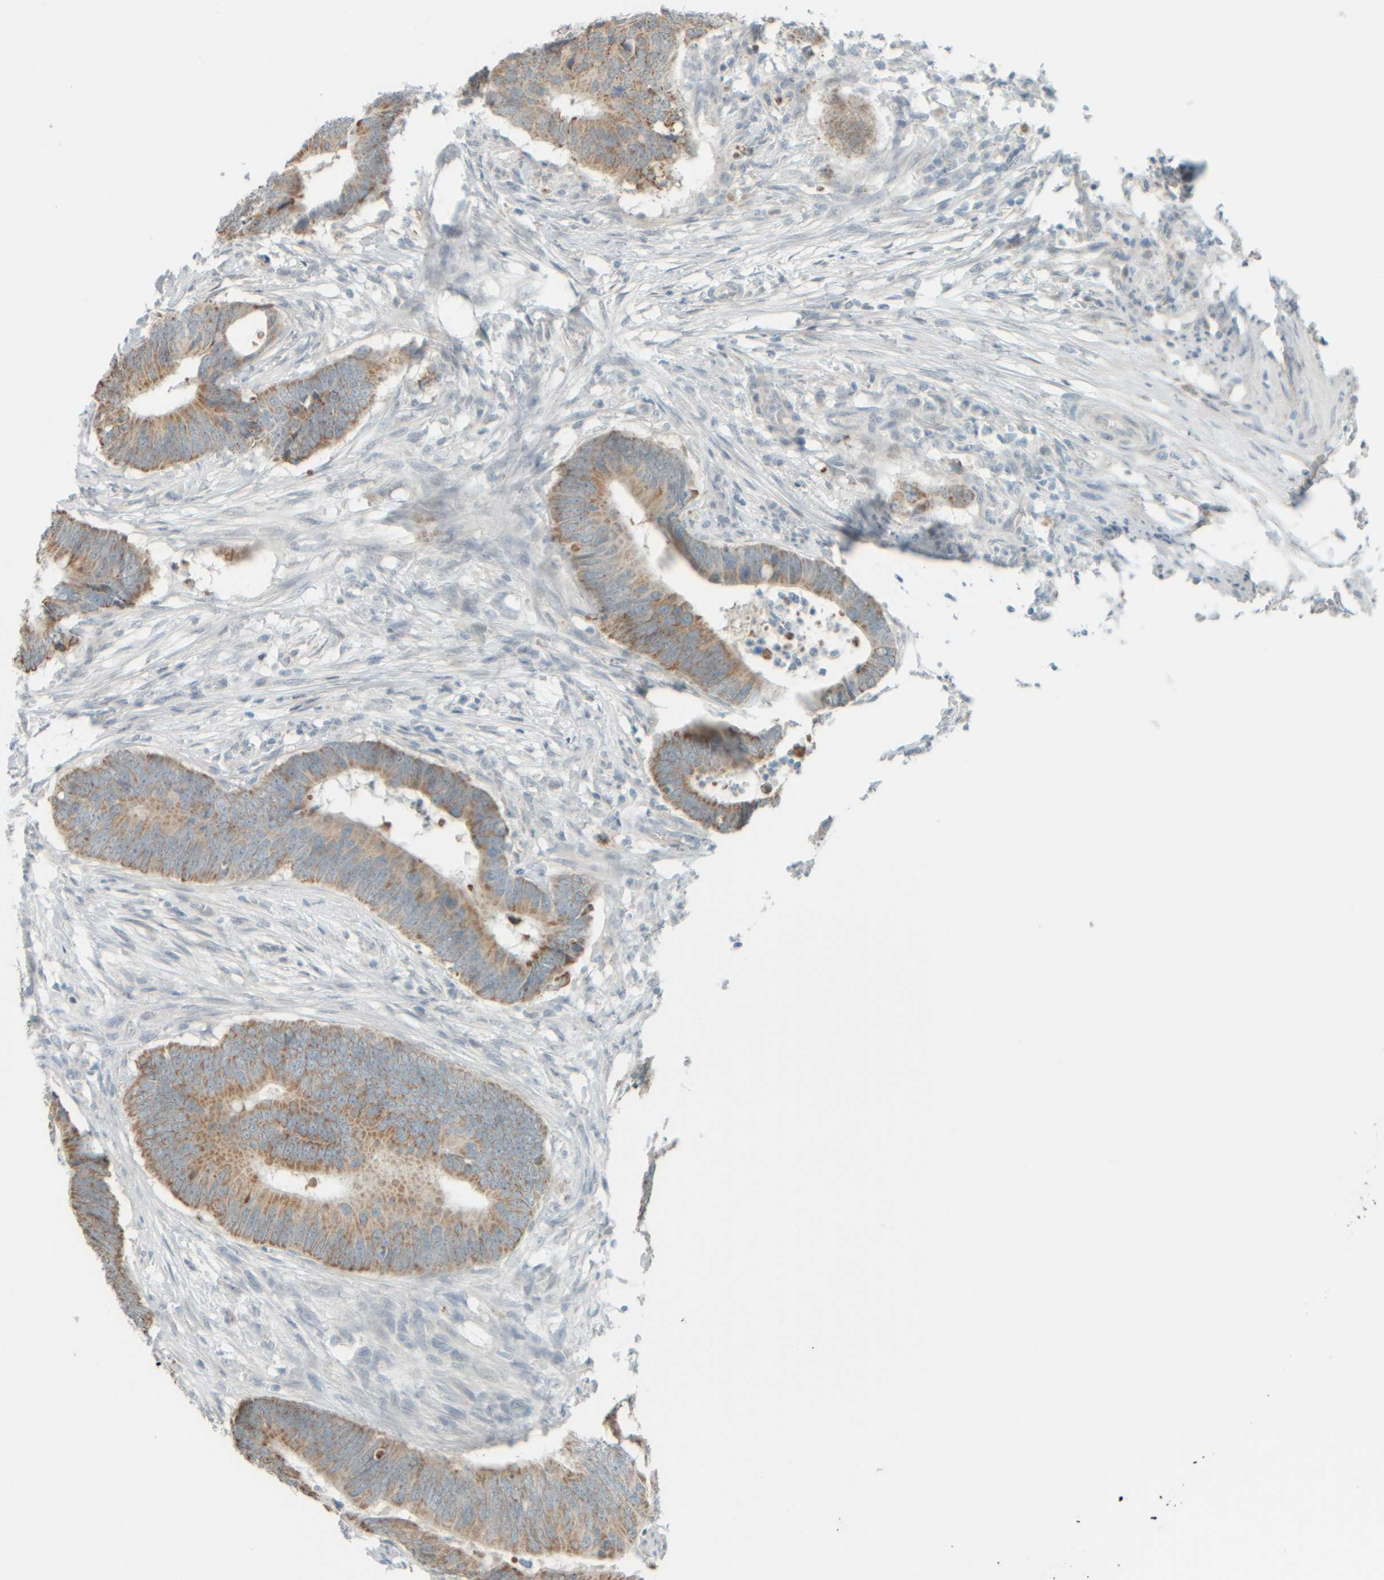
{"staining": {"intensity": "moderate", "quantity": ">75%", "location": "cytoplasmic/membranous"}, "tissue": "colorectal cancer", "cell_type": "Tumor cells", "image_type": "cancer", "snomed": [{"axis": "morphology", "description": "Adenocarcinoma, NOS"}, {"axis": "topography", "description": "Colon"}], "caption": "IHC of human adenocarcinoma (colorectal) shows medium levels of moderate cytoplasmic/membranous positivity in about >75% of tumor cells.", "gene": "PTGES3L-AARSD1", "patient": {"sex": "male", "age": 56}}